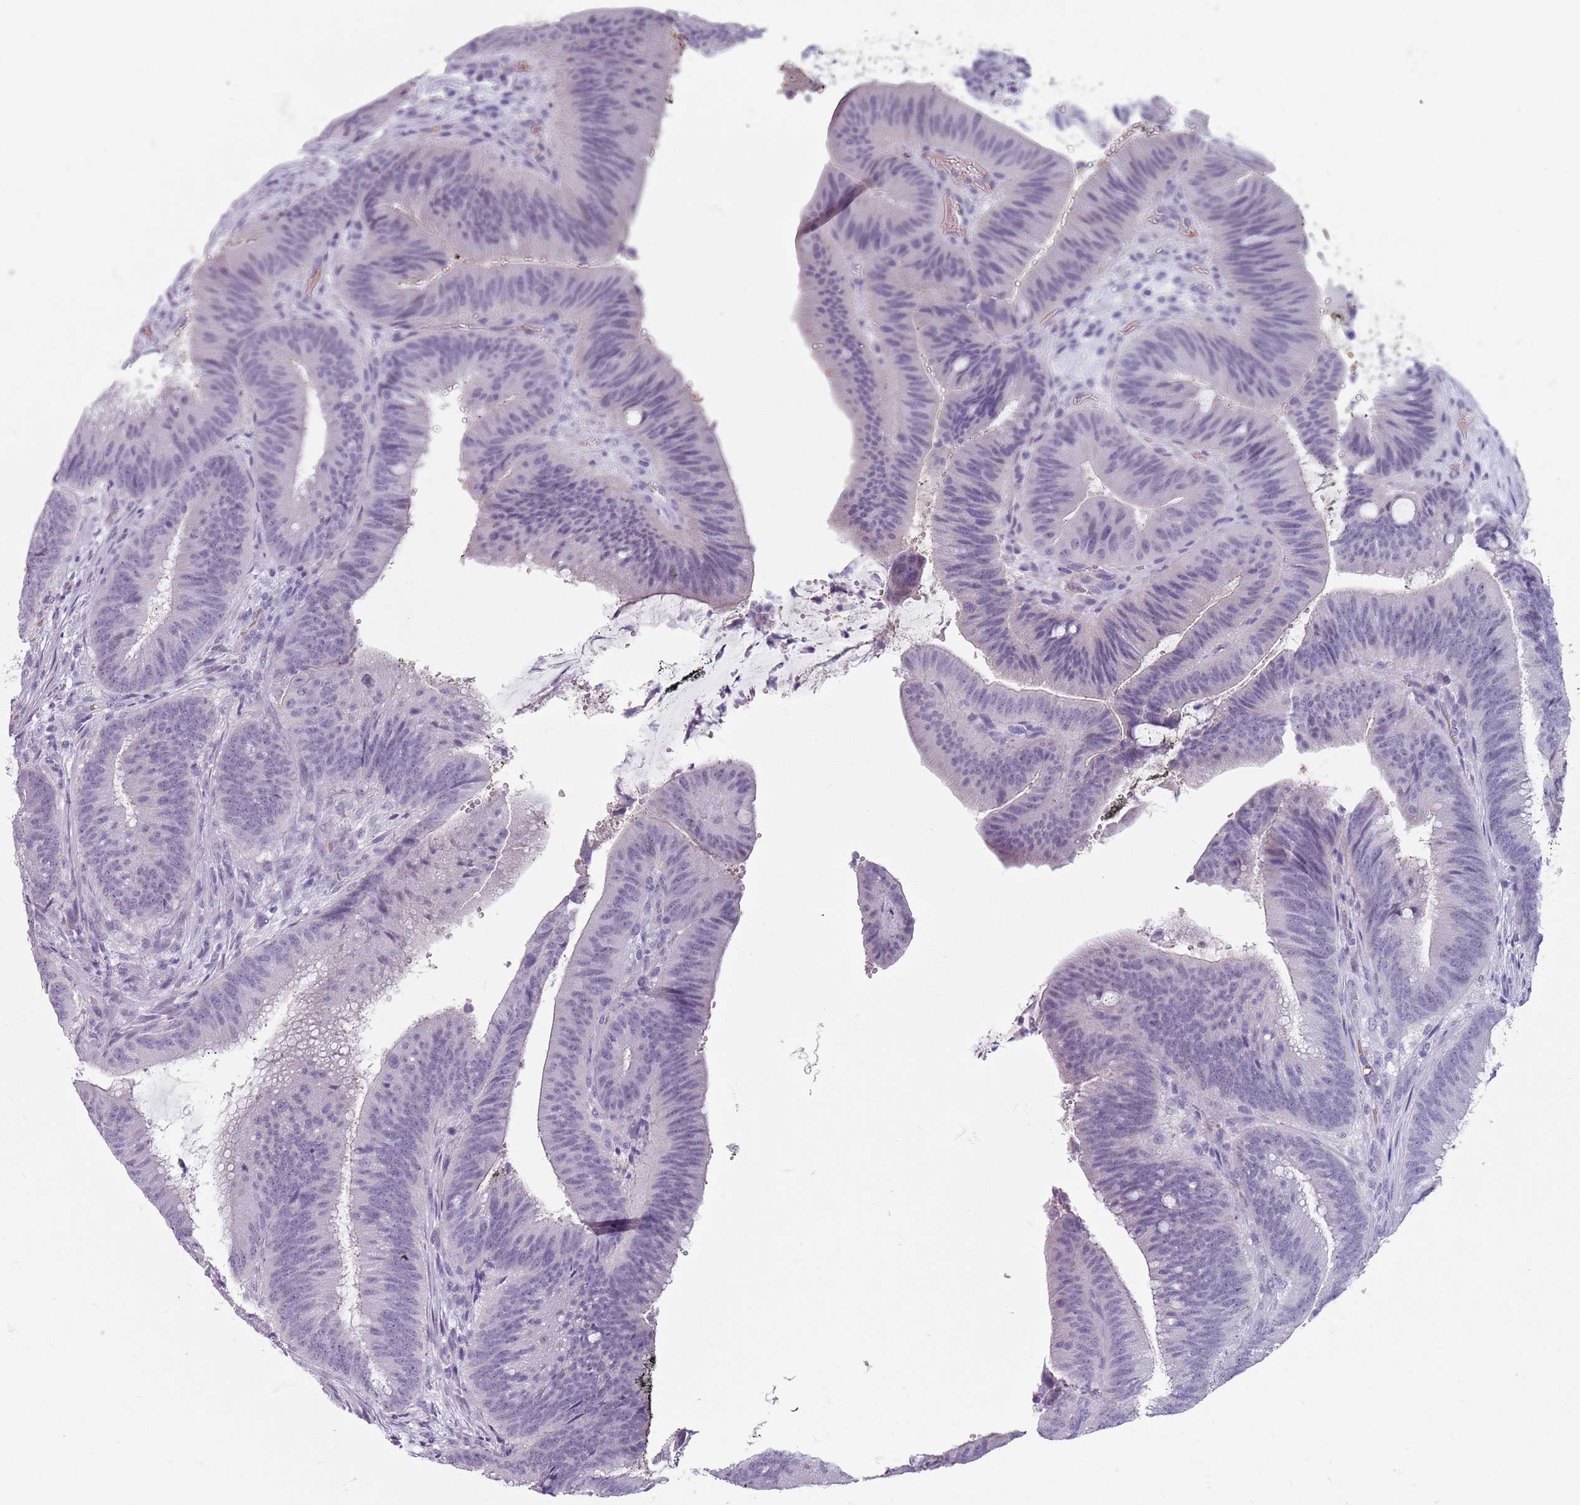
{"staining": {"intensity": "negative", "quantity": "none", "location": "none"}, "tissue": "colorectal cancer", "cell_type": "Tumor cells", "image_type": "cancer", "snomed": [{"axis": "morphology", "description": "Adenocarcinoma, NOS"}, {"axis": "topography", "description": "Colon"}], "caption": "This is a micrograph of IHC staining of colorectal adenocarcinoma, which shows no staining in tumor cells.", "gene": "SPESP1", "patient": {"sex": "female", "age": 43}}